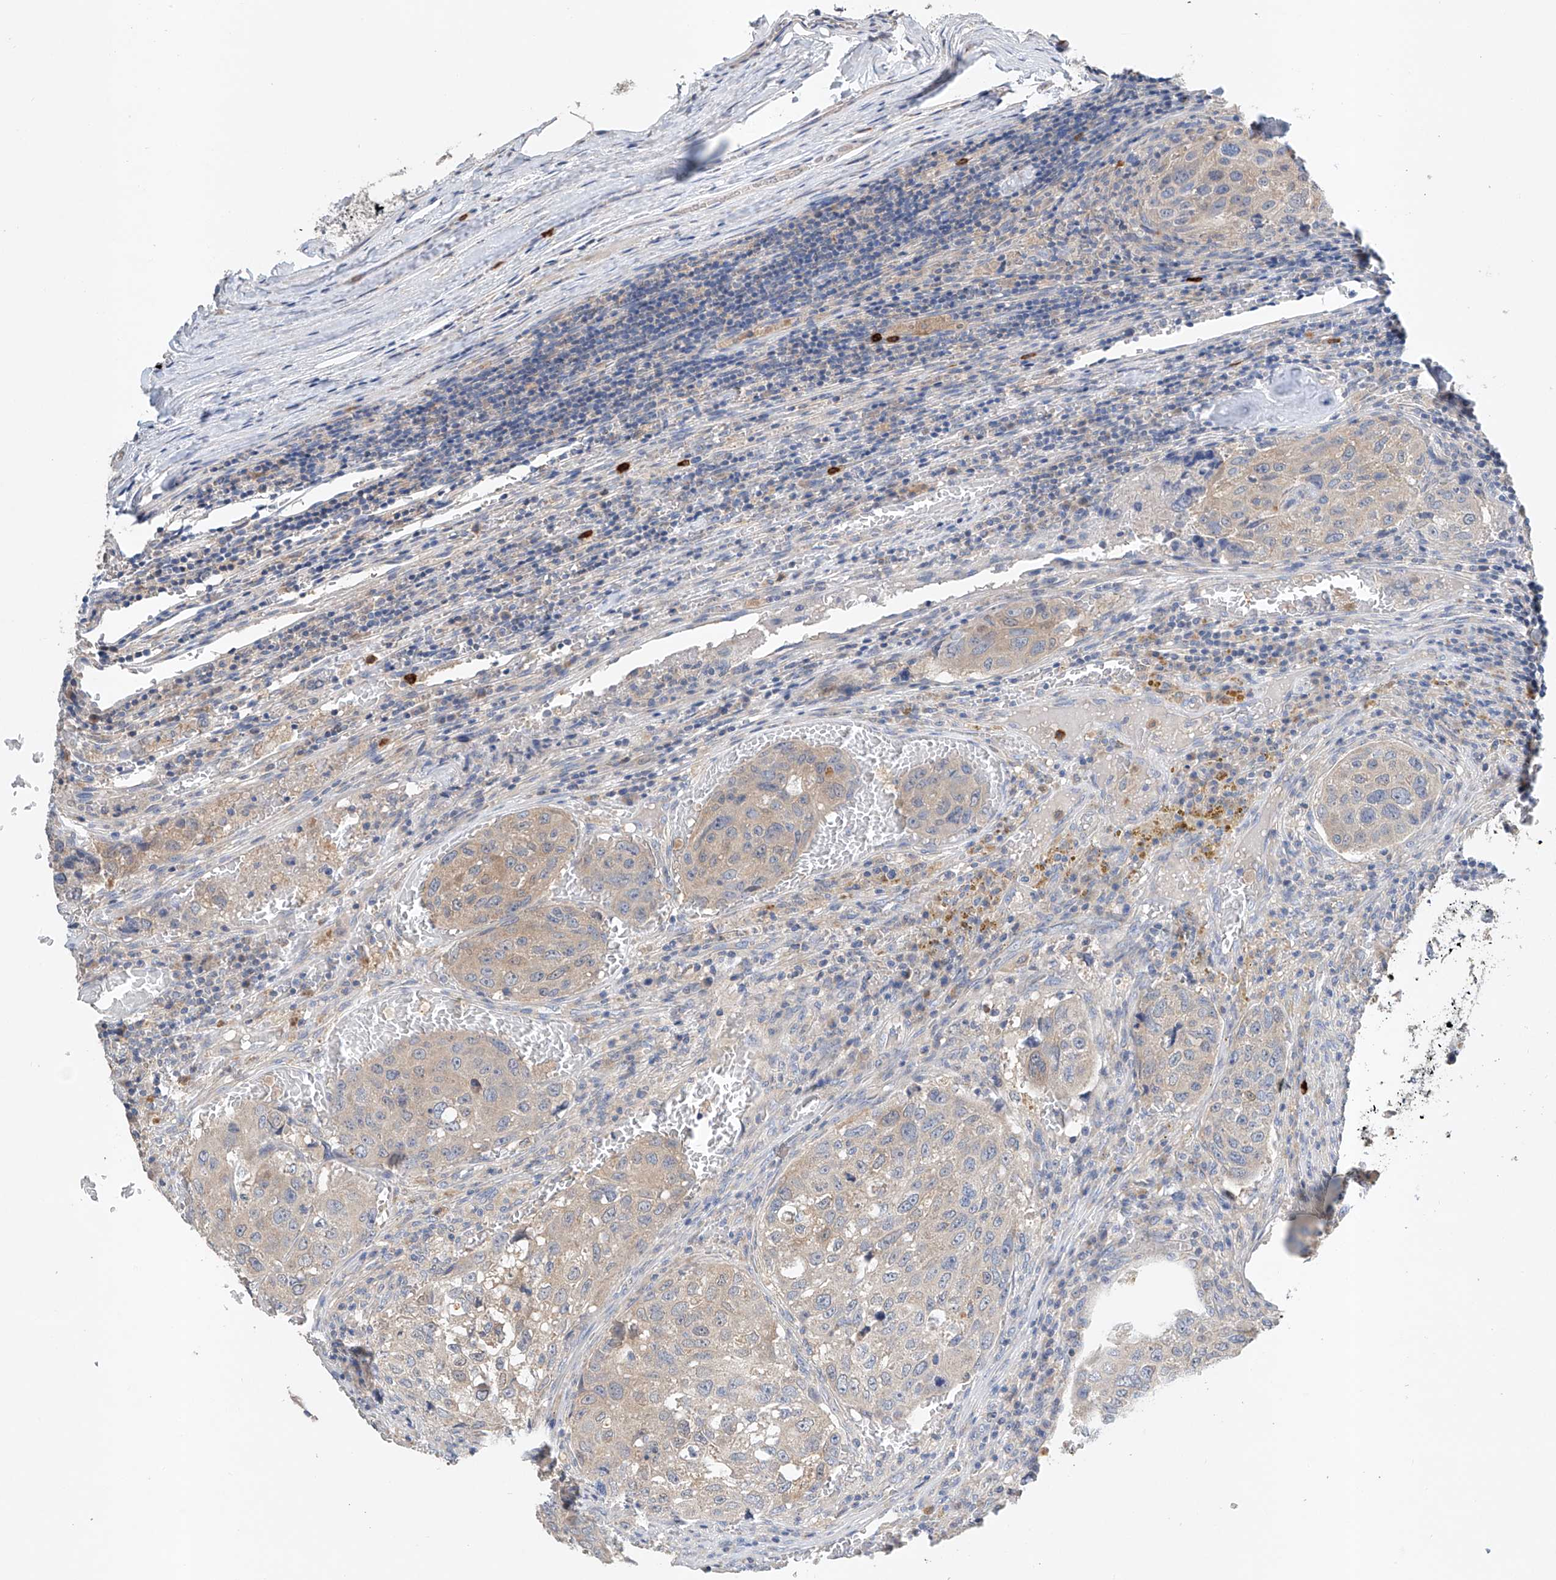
{"staining": {"intensity": "weak", "quantity": "25%-75%", "location": "cytoplasmic/membranous"}, "tissue": "urothelial cancer", "cell_type": "Tumor cells", "image_type": "cancer", "snomed": [{"axis": "morphology", "description": "Urothelial carcinoma, High grade"}, {"axis": "topography", "description": "Lymph node"}, {"axis": "topography", "description": "Urinary bladder"}], "caption": "IHC micrograph of neoplastic tissue: human high-grade urothelial carcinoma stained using immunohistochemistry reveals low levels of weak protein expression localized specifically in the cytoplasmic/membranous of tumor cells, appearing as a cytoplasmic/membranous brown color.", "gene": "GPC4", "patient": {"sex": "male", "age": 51}}